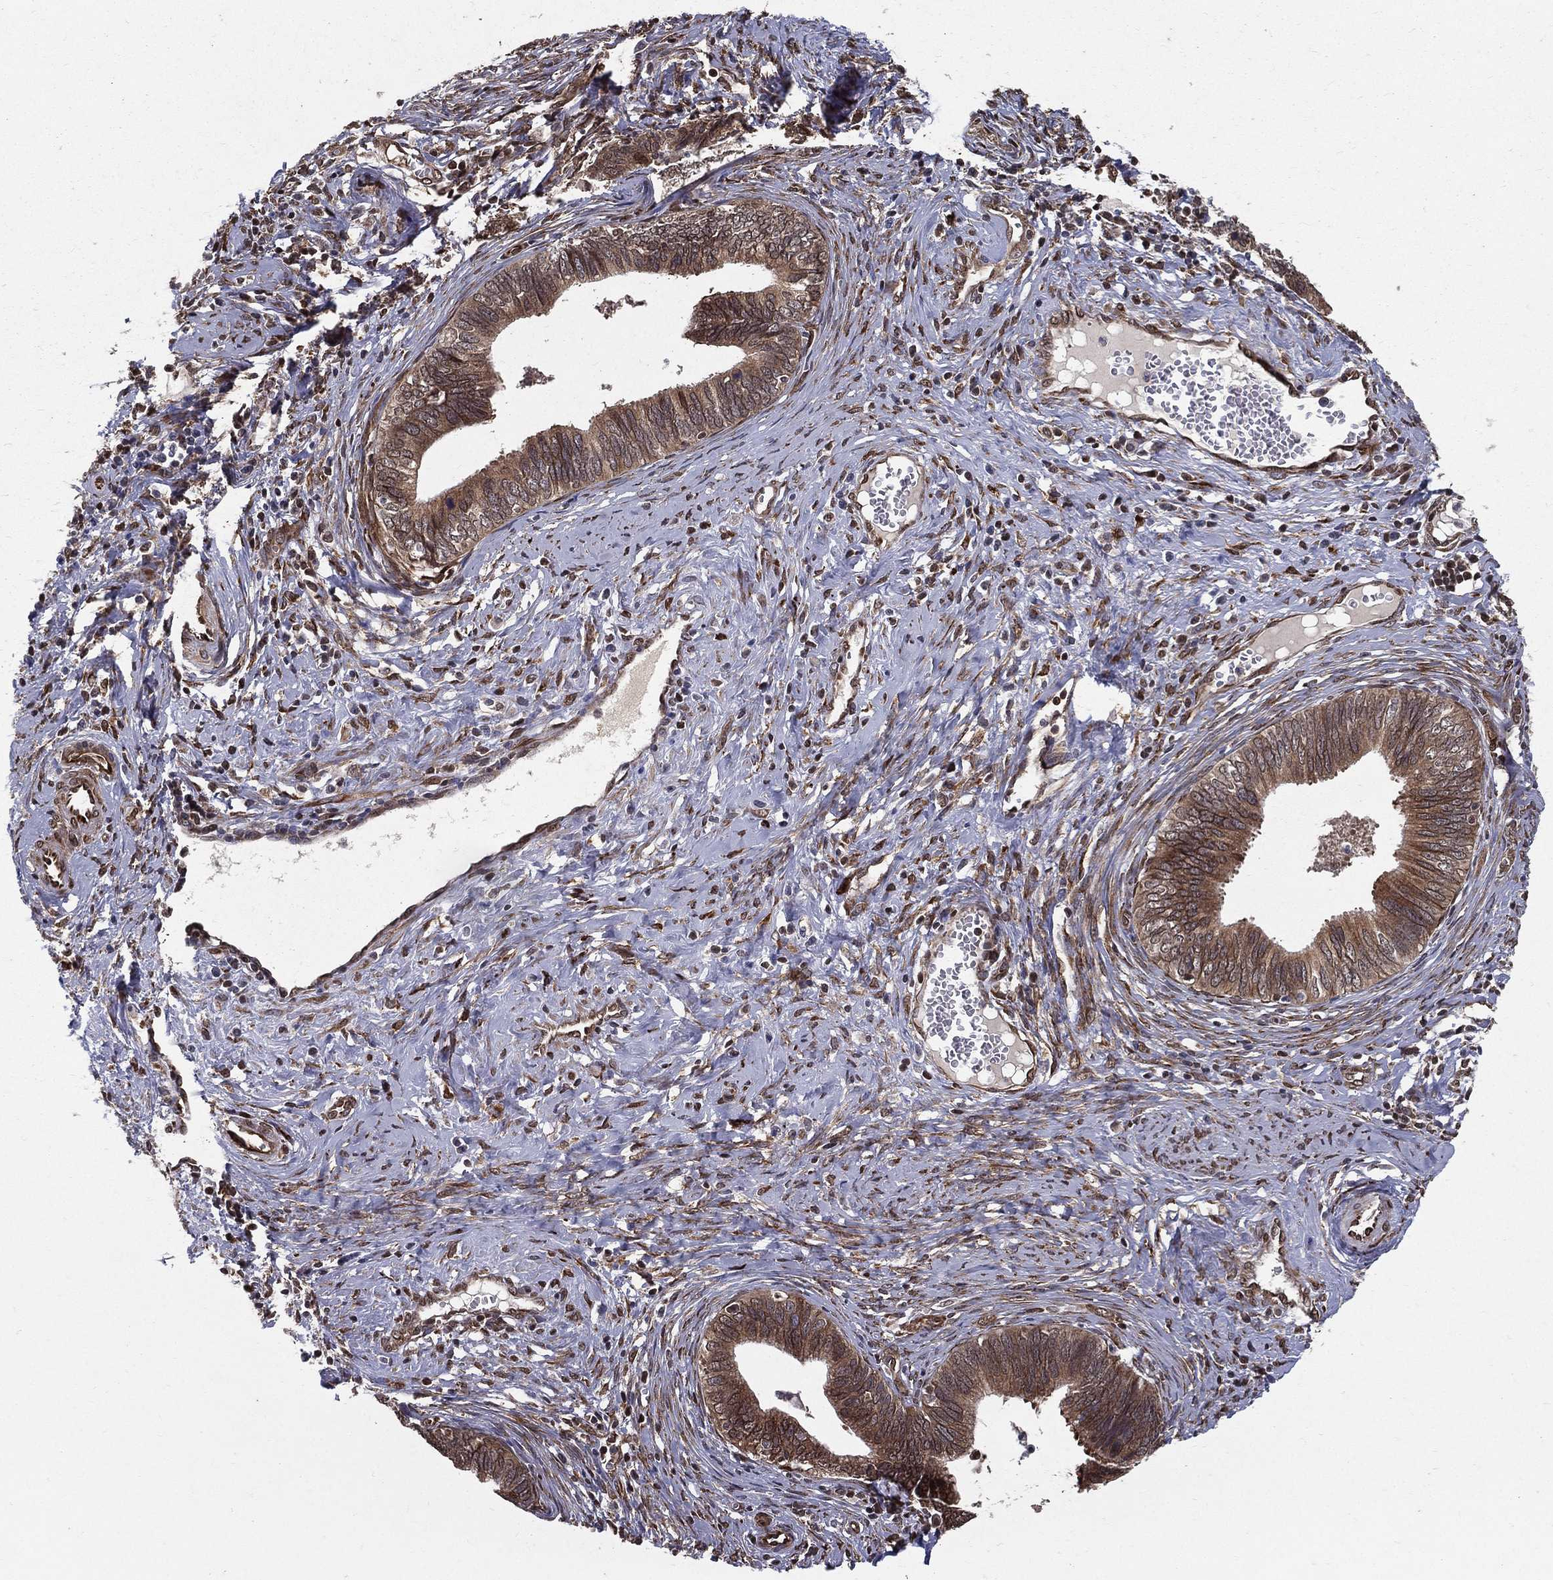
{"staining": {"intensity": "moderate", "quantity": ">75%", "location": "cytoplasmic/membranous"}, "tissue": "cervical cancer", "cell_type": "Tumor cells", "image_type": "cancer", "snomed": [{"axis": "morphology", "description": "Adenocarcinoma, NOS"}, {"axis": "topography", "description": "Cervix"}], "caption": "An immunohistochemistry (IHC) histopathology image of tumor tissue is shown. Protein staining in brown shows moderate cytoplasmic/membranous positivity in adenocarcinoma (cervical) within tumor cells.", "gene": "CERS2", "patient": {"sex": "female", "age": 42}}